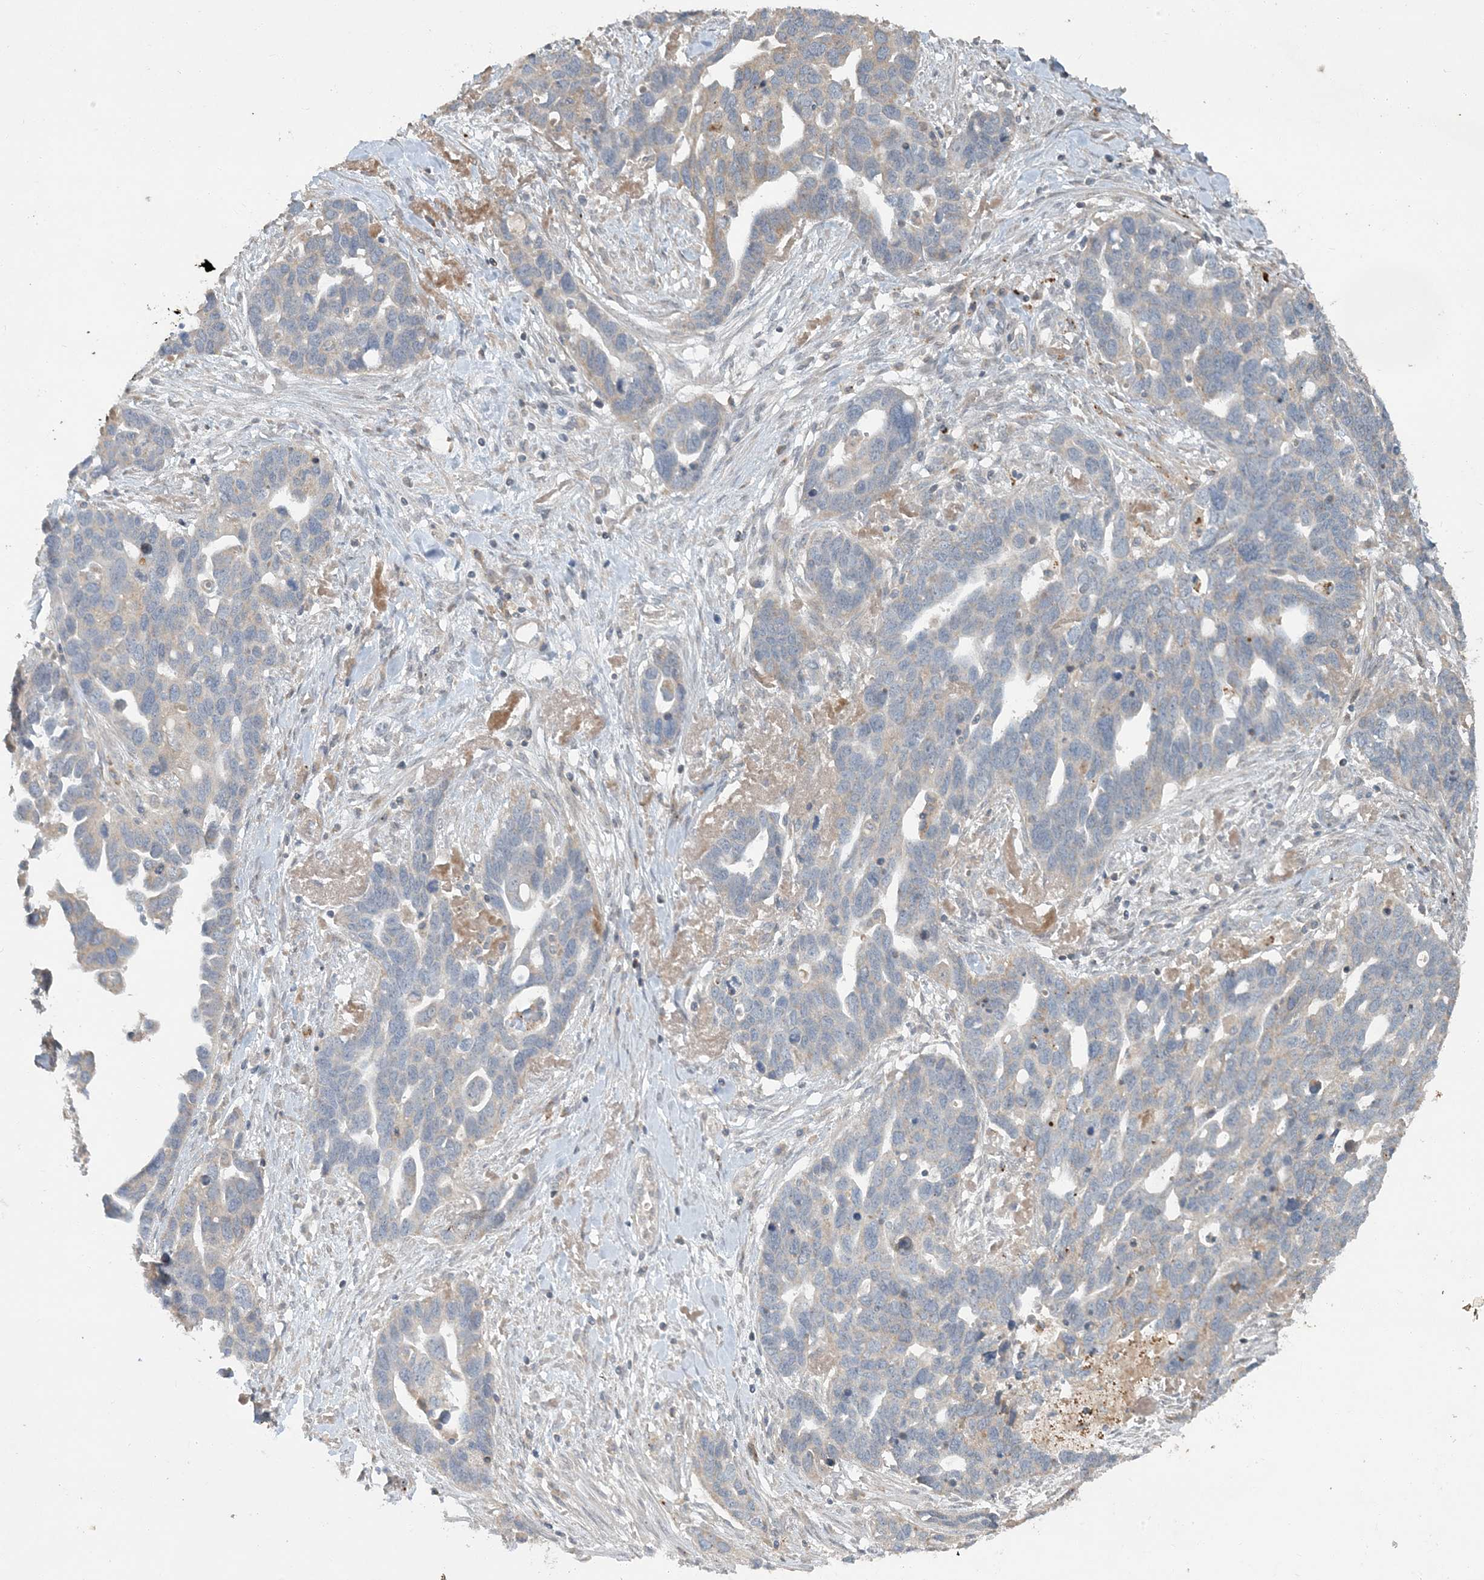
{"staining": {"intensity": "moderate", "quantity": "25%-75%", "location": "cytoplasmic/membranous"}, "tissue": "ovarian cancer", "cell_type": "Tumor cells", "image_type": "cancer", "snomed": [{"axis": "morphology", "description": "Cystadenocarcinoma, serous, NOS"}, {"axis": "topography", "description": "Ovary"}], "caption": "The image demonstrates immunohistochemical staining of ovarian cancer (serous cystadenocarcinoma). There is moderate cytoplasmic/membranous expression is appreciated in about 25%-75% of tumor cells.", "gene": "LTN1", "patient": {"sex": "female", "age": 54}}